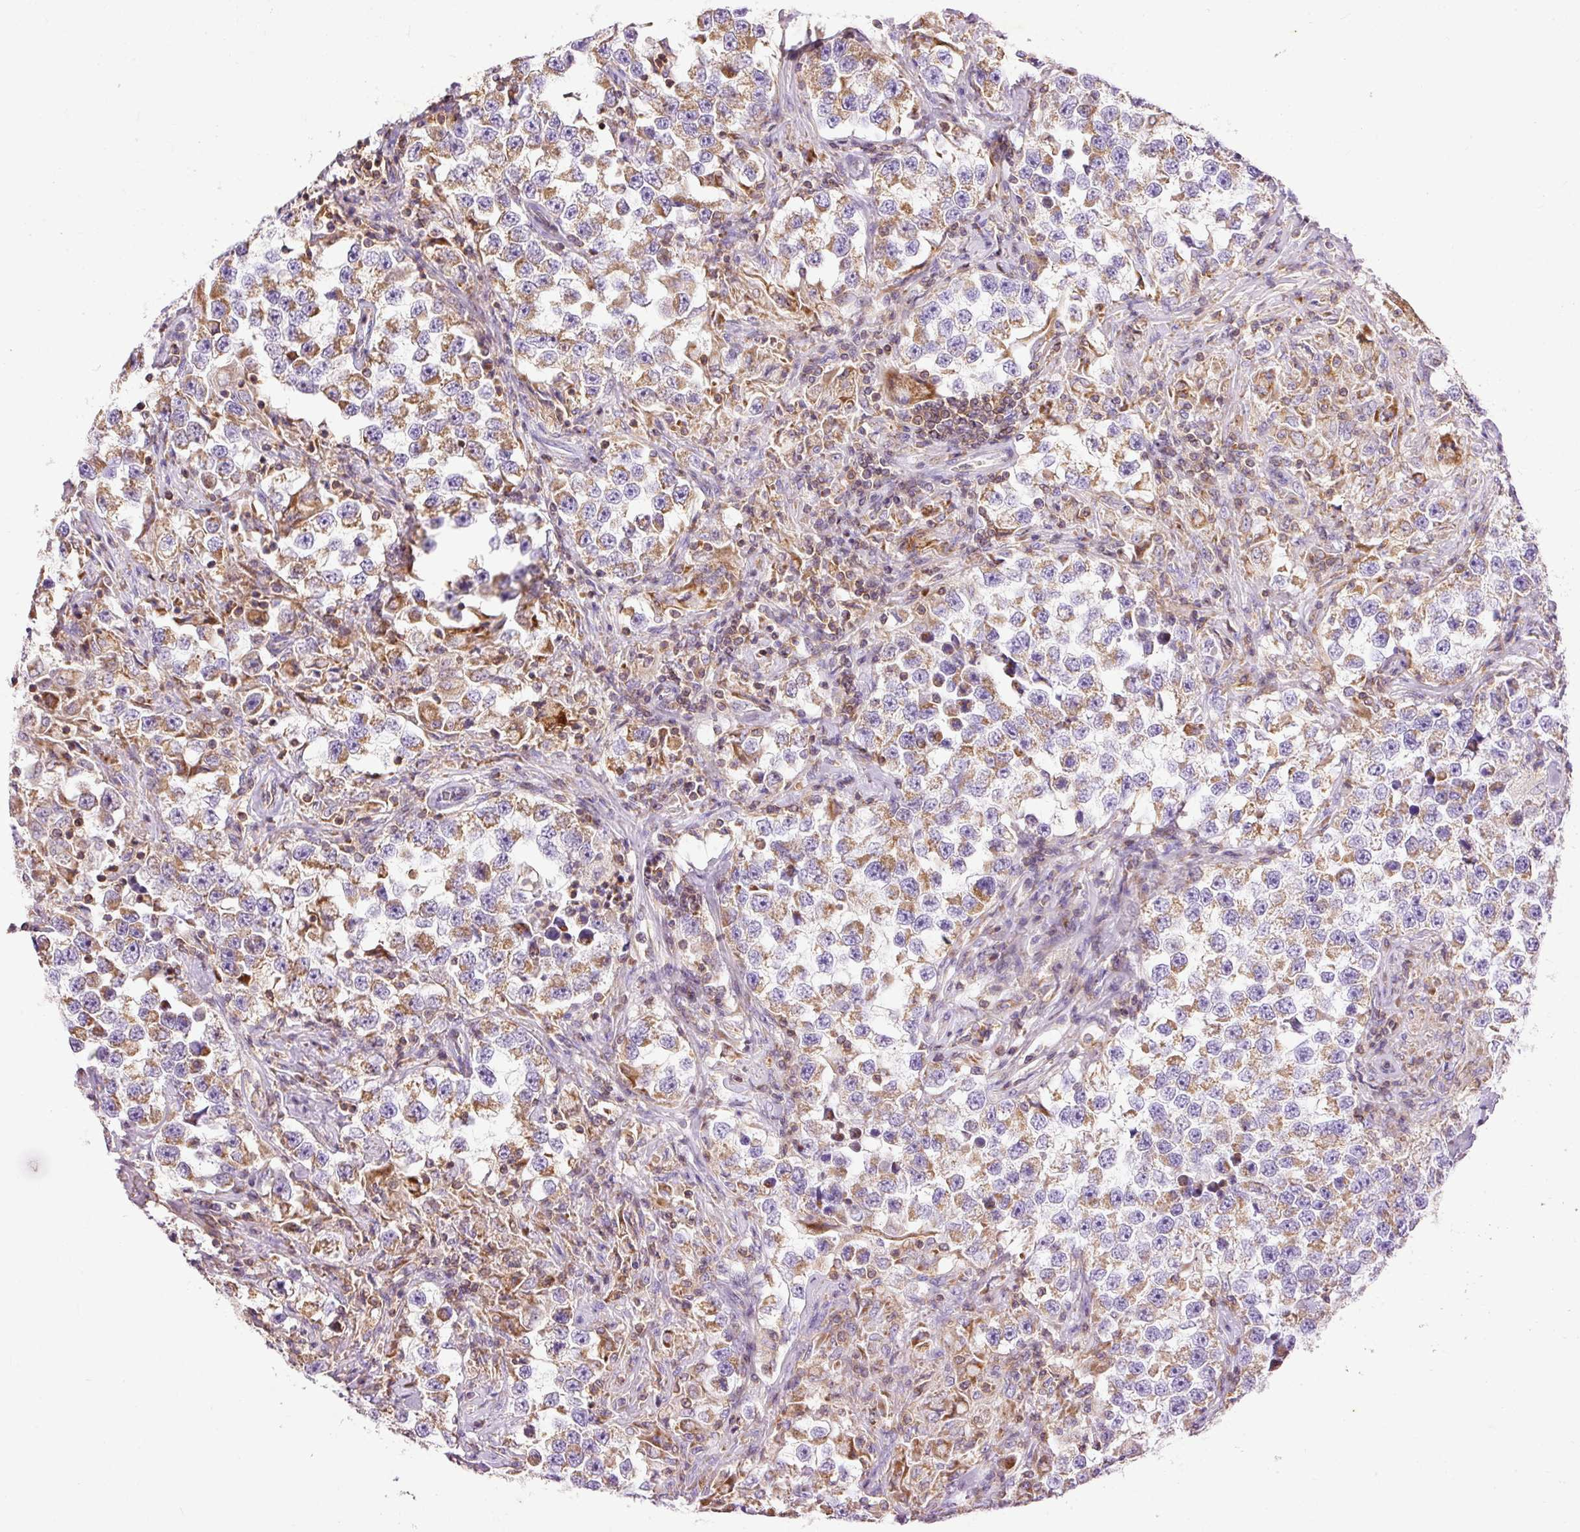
{"staining": {"intensity": "moderate", "quantity": ">75%", "location": "cytoplasmic/membranous"}, "tissue": "testis cancer", "cell_type": "Tumor cells", "image_type": "cancer", "snomed": [{"axis": "morphology", "description": "Seminoma, NOS"}, {"axis": "topography", "description": "Testis"}], "caption": "A brown stain shows moderate cytoplasmic/membranous staining of a protein in human testis seminoma tumor cells.", "gene": "IMMT", "patient": {"sex": "male", "age": 46}}